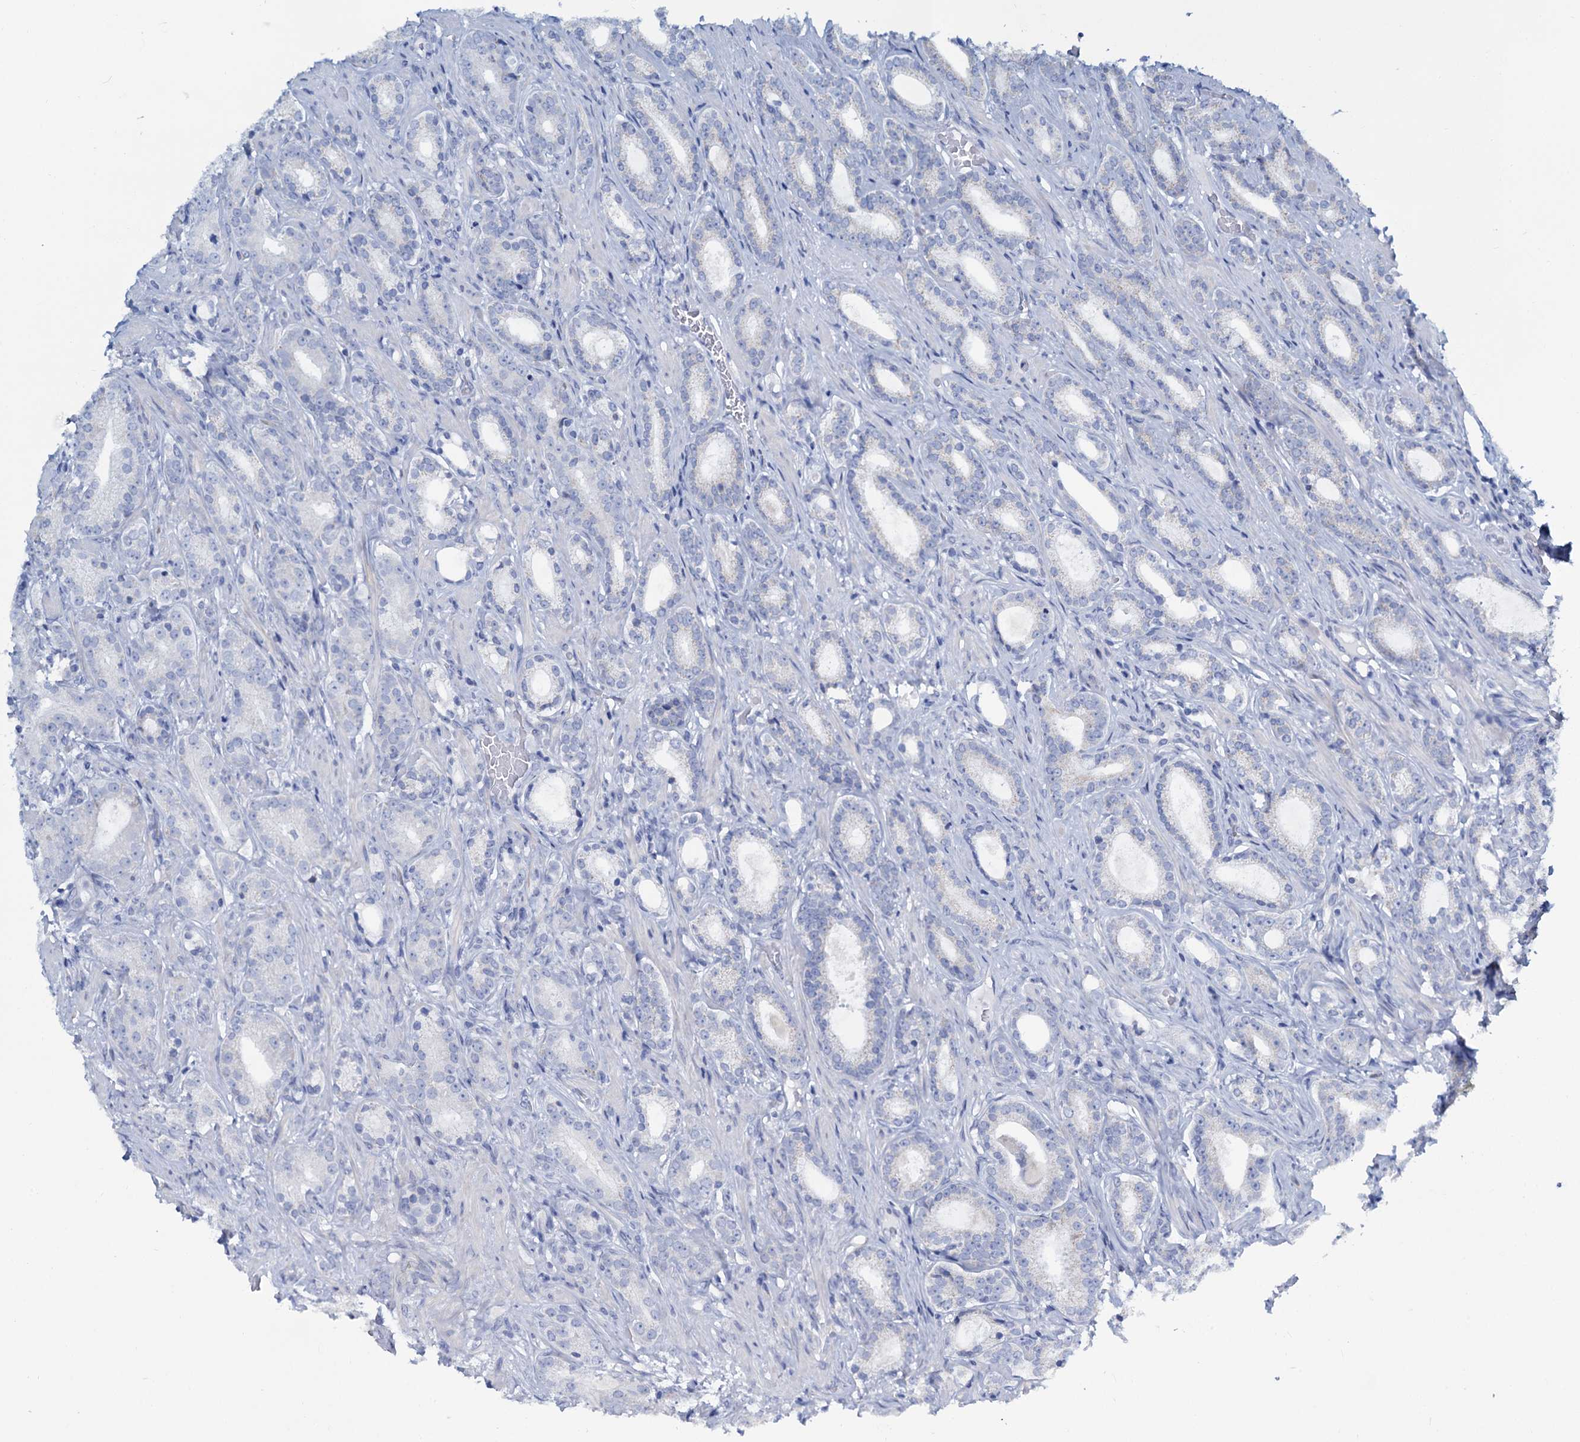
{"staining": {"intensity": "negative", "quantity": "none", "location": "none"}, "tissue": "prostate cancer", "cell_type": "Tumor cells", "image_type": "cancer", "snomed": [{"axis": "morphology", "description": "Adenocarcinoma, Low grade"}, {"axis": "topography", "description": "Prostate"}], "caption": "Prostate cancer (low-grade adenocarcinoma) was stained to show a protein in brown. There is no significant expression in tumor cells.", "gene": "SLC1A3", "patient": {"sex": "male", "age": 71}}